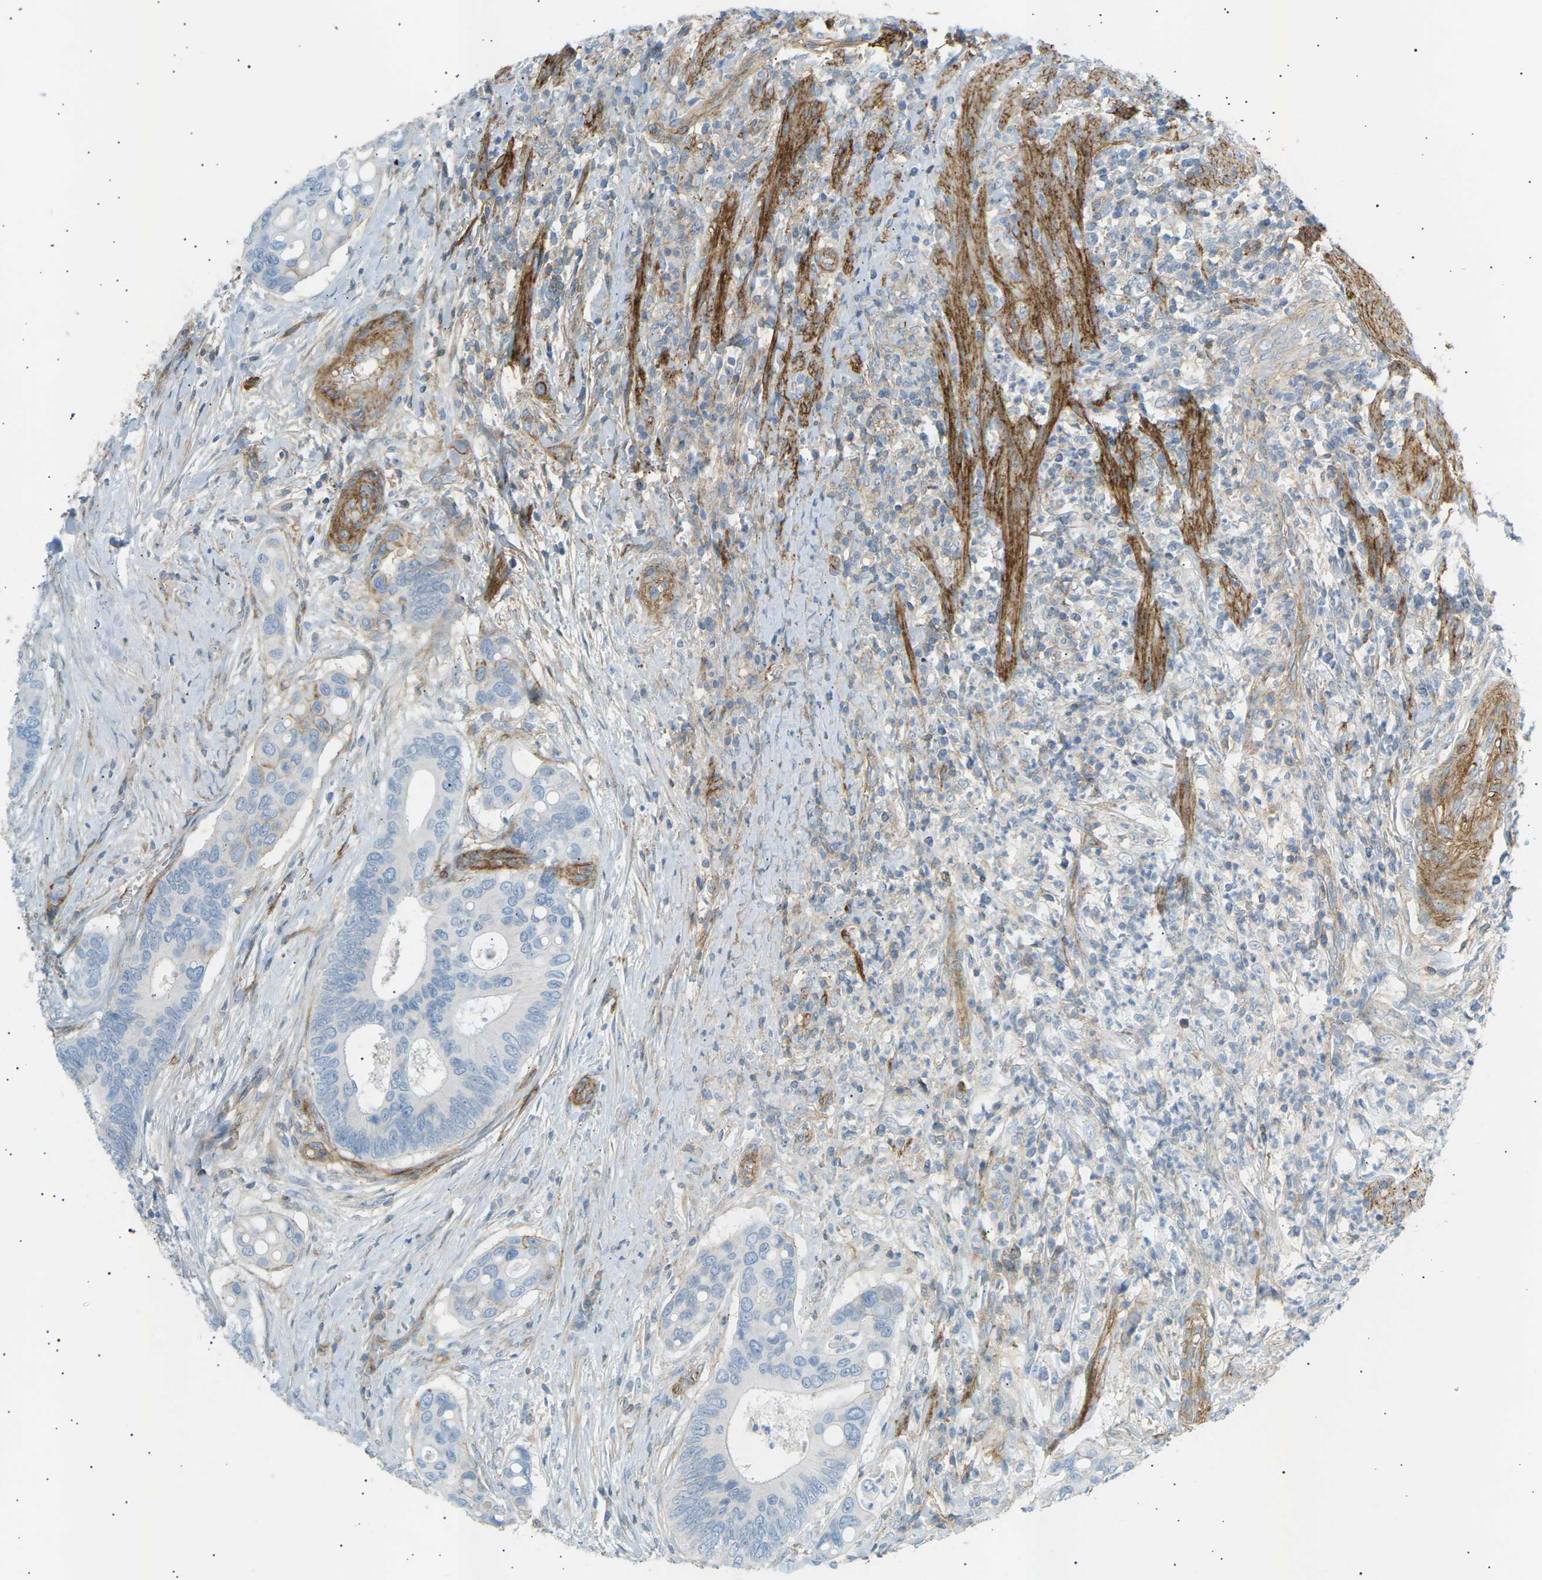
{"staining": {"intensity": "weak", "quantity": "<25%", "location": "cytoplasmic/membranous"}, "tissue": "colorectal cancer", "cell_type": "Tumor cells", "image_type": "cancer", "snomed": [{"axis": "morphology", "description": "Inflammation, NOS"}, {"axis": "morphology", "description": "Adenocarcinoma, NOS"}, {"axis": "topography", "description": "Colon"}], "caption": "The photomicrograph exhibits no staining of tumor cells in colorectal adenocarcinoma.", "gene": "ATP2B4", "patient": {"sex": "male", "age": 72}}